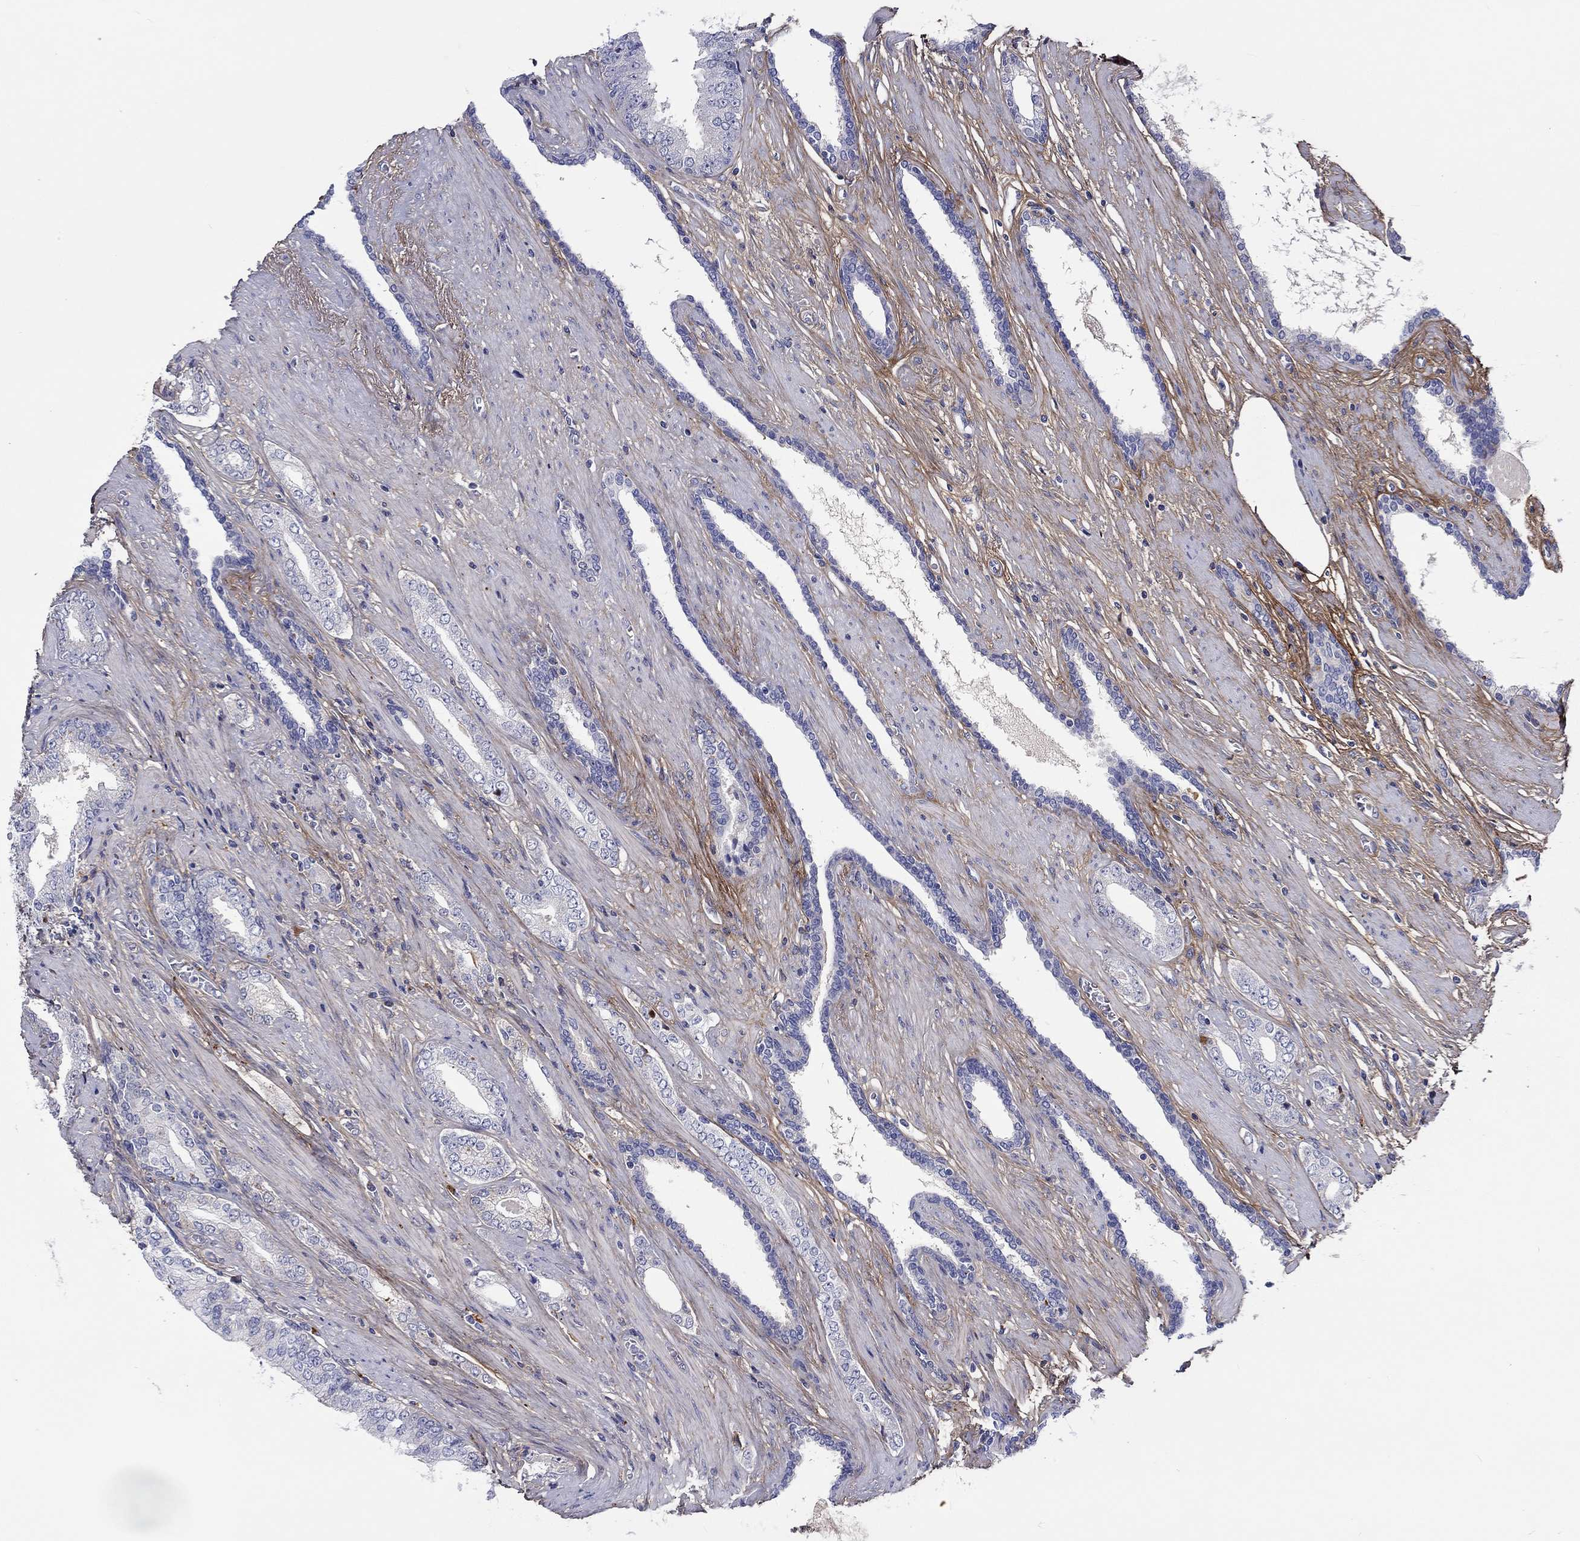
{"staining": {"intensity": "negative", "quantity": "none", "location": "none"}, "tissue": "prostate cancer", "cell_type": "Tumor cells", "image_type": "cancer", "snomed": [{"axis": "morphology", "description": "Adenocarcinoma, Low grade"}, {"axis": "topography", "description": "Prostate and seminal vesicle, NOS"}], "caption": "Prostate cancer was stained to show a protein in brown. There is no significant staining in tumor cells. (DAB (3,3'-diaminobenzidine) IHC, high magnification).", "gene": "TGFBI", "patient": {"sex": "male", "age": 61}}